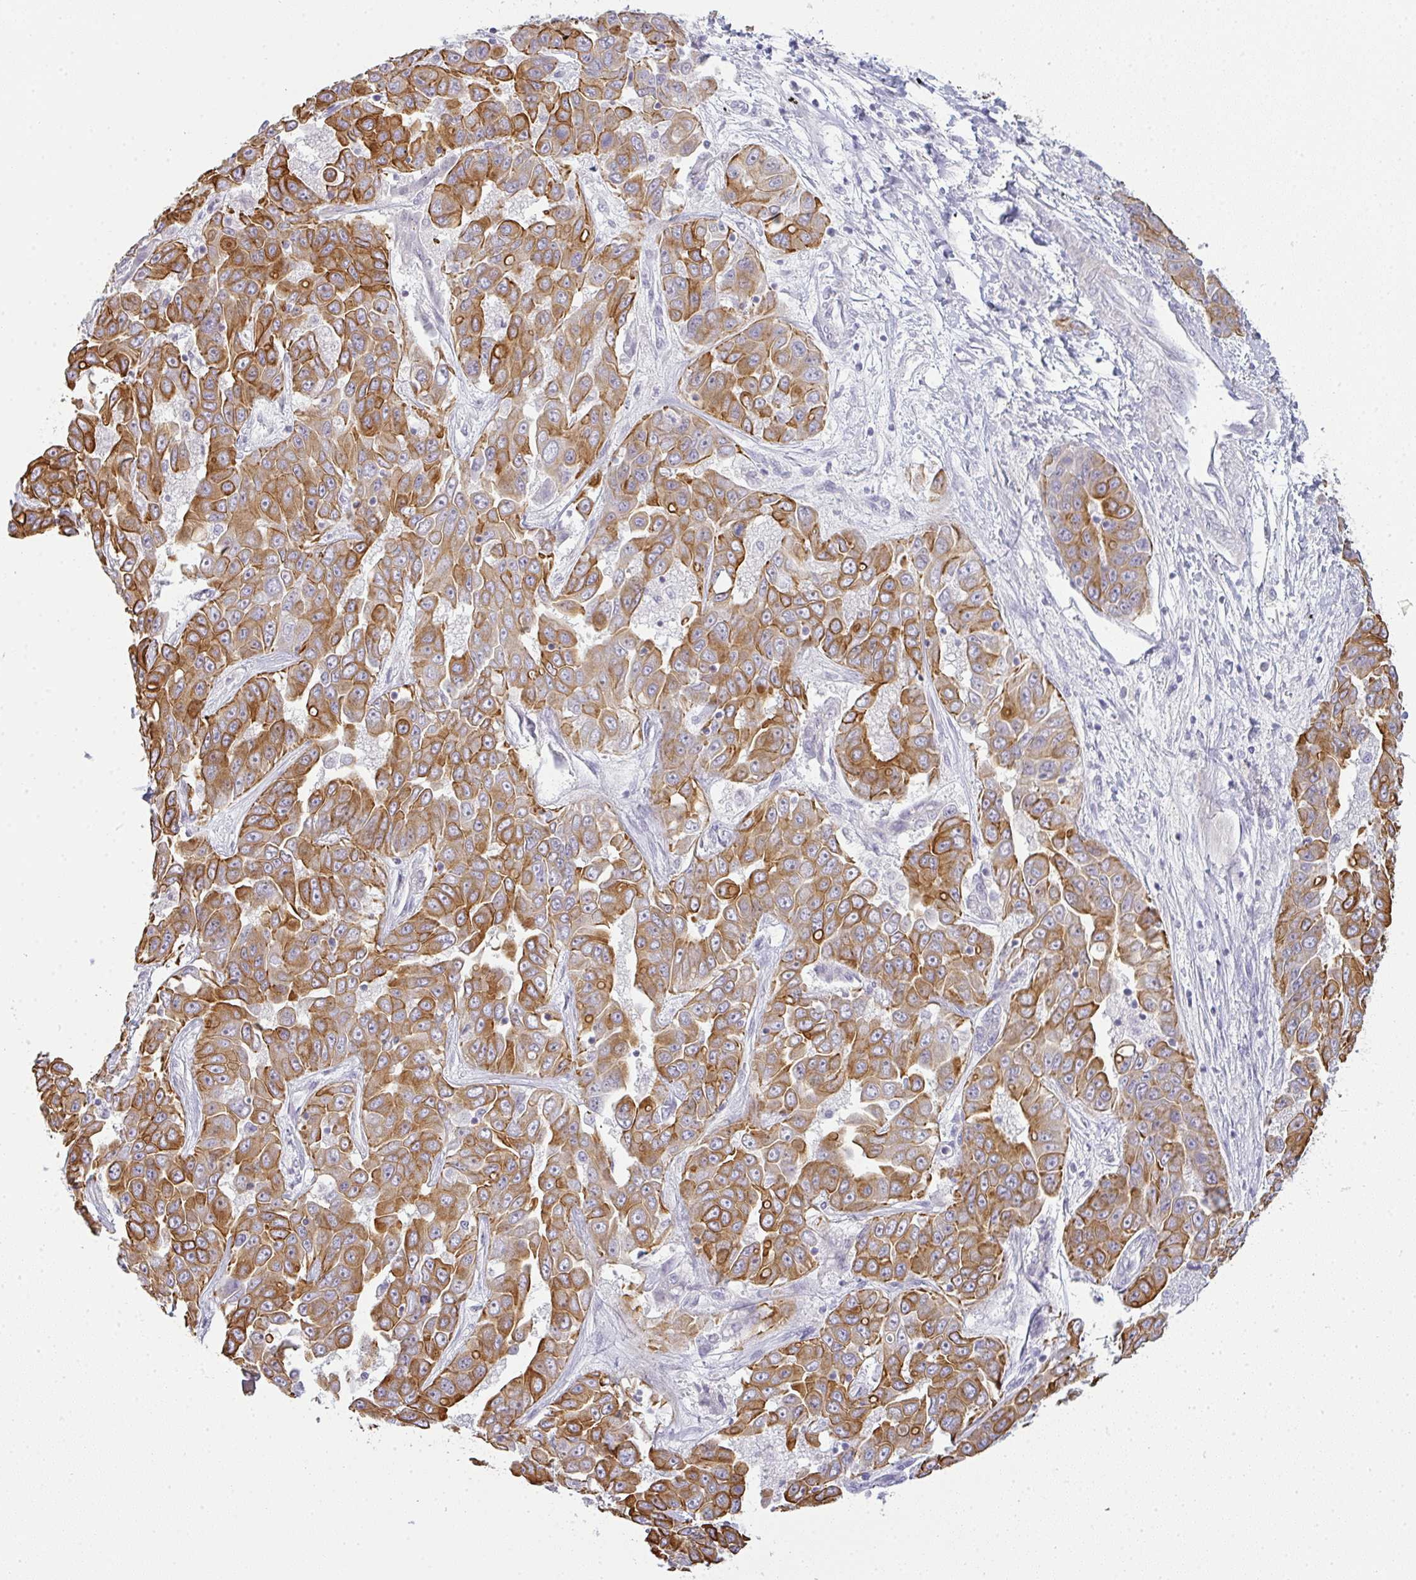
{"staining": {"intensity": "moderate", "quantity": ">75%", "location": "cytoplasmic/membranous"}, "tissue": "liver cancer", "cell_type": "Tumor cells", "image_type": "cancer", "snomed": [{"axis": "morphology", "description": "Cholangiocarcinoma"}, {"axis": "topography", "description": "Liver"}], "caption": "Immunohistochemistry (IHC) micrograph of neoplastic tissue: liver cancer (cholangiocarcinoma) stained using immunohistochemistry (IHC) reveals medium levels of moderate protein expression localized specifically in the cytoplasmic/membranous of tumor cells, appearing as a cytoplasmic/membranous brown color.", "gene": "SIRPB2", "patient": {"sex": "female", "age": 52}}